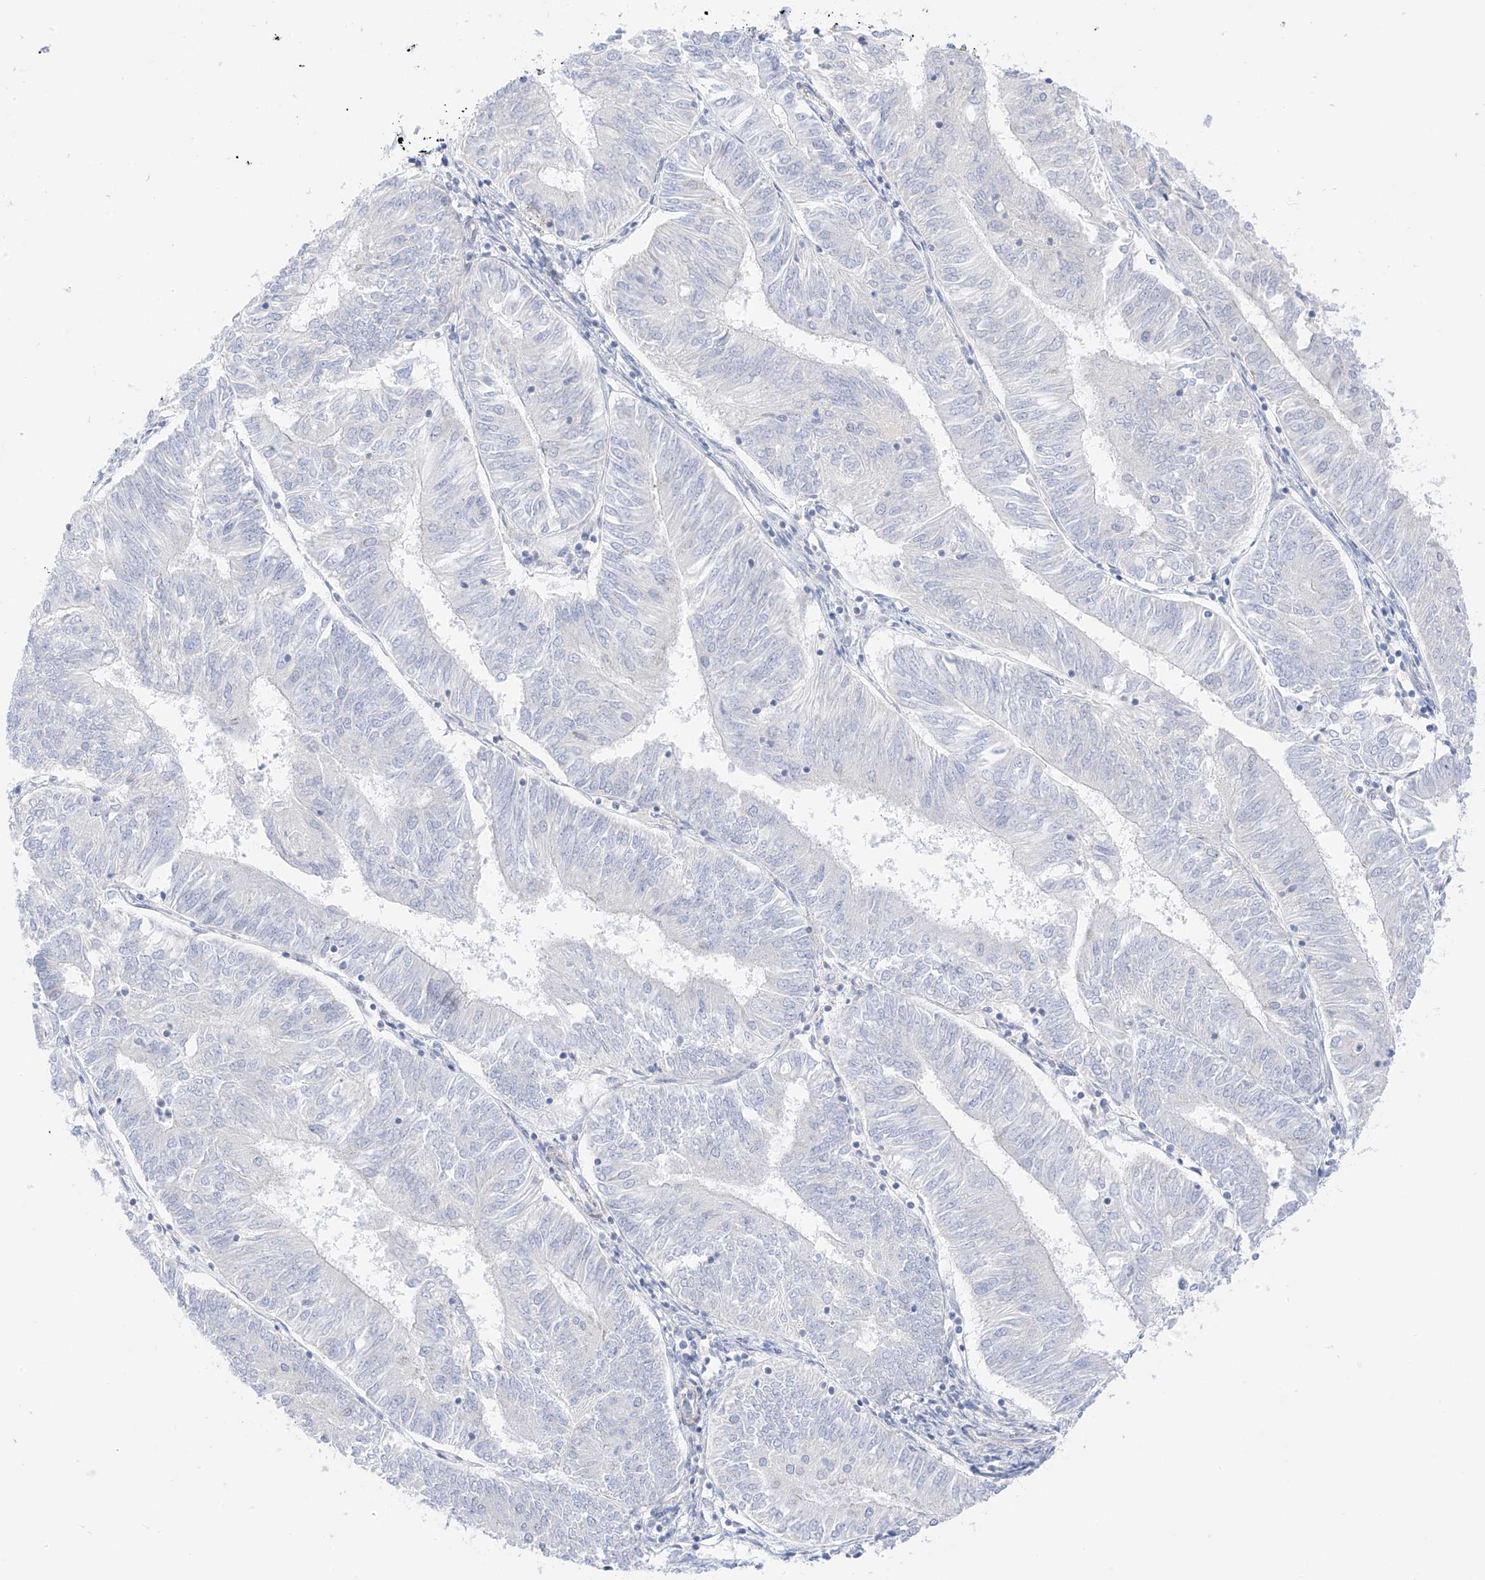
{"staining": {"intensity": "negative", "quantity": "none", "location": "none"}, "tissue": "endometrial cancer", "cell_type": "Tumor cells", "image_type": "cancer", "snomed": [{"axis": "morphology", "description": "Adenocarcinoma, NOS"}, {"axis": "topography", "description": "Endometrium"}], "caption": "DAB (3,3'-diaminobenzidine) immunohistochemical staining of human endometrial adenocarcinoma demonstrates no significant staining in tumor cells. Nuclei are stained in blue.", "gene": "ST3GAL5", "patient": {"sex": "female", "age": 58}}